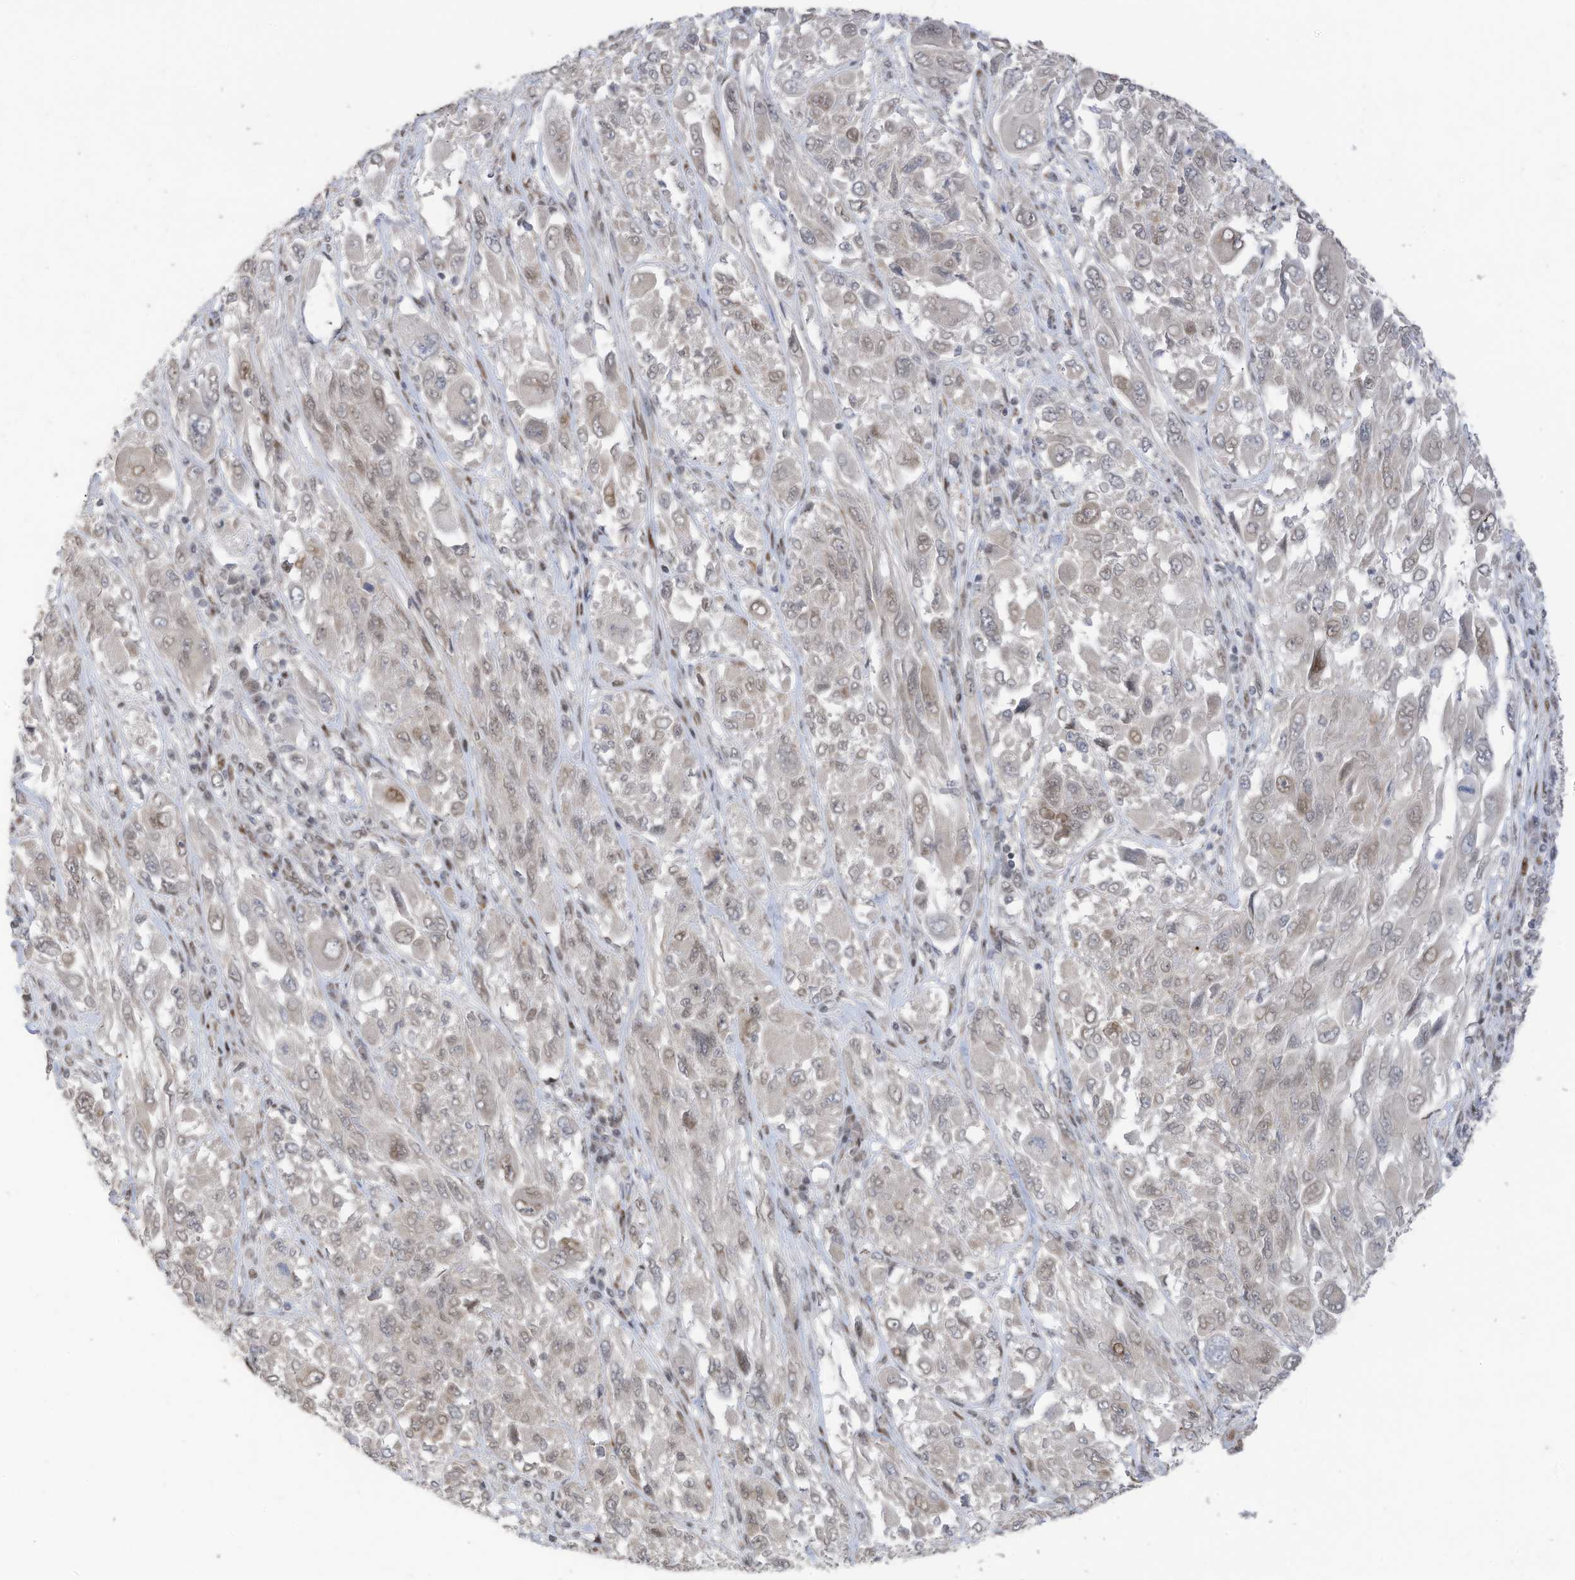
{"staining": {"intensity": "moderate", "quantity": "<25%", "location": "nuclear"}, "tissue": "melanoma", "cell_type": "Tumor cells", "image_type": "cancer", "snomed": [{"axis": "morphology", "description": "Malignant melanoma, NOS"}, {"axis": "topography", "description": "Skin"}], "caption": "The image shows staining of malignant melanoma, revealing moderate nuclear protein expression (brown color) within tumor cells.", "gene": "RABL3", "patient": {"sex": "female", "age": 91}}